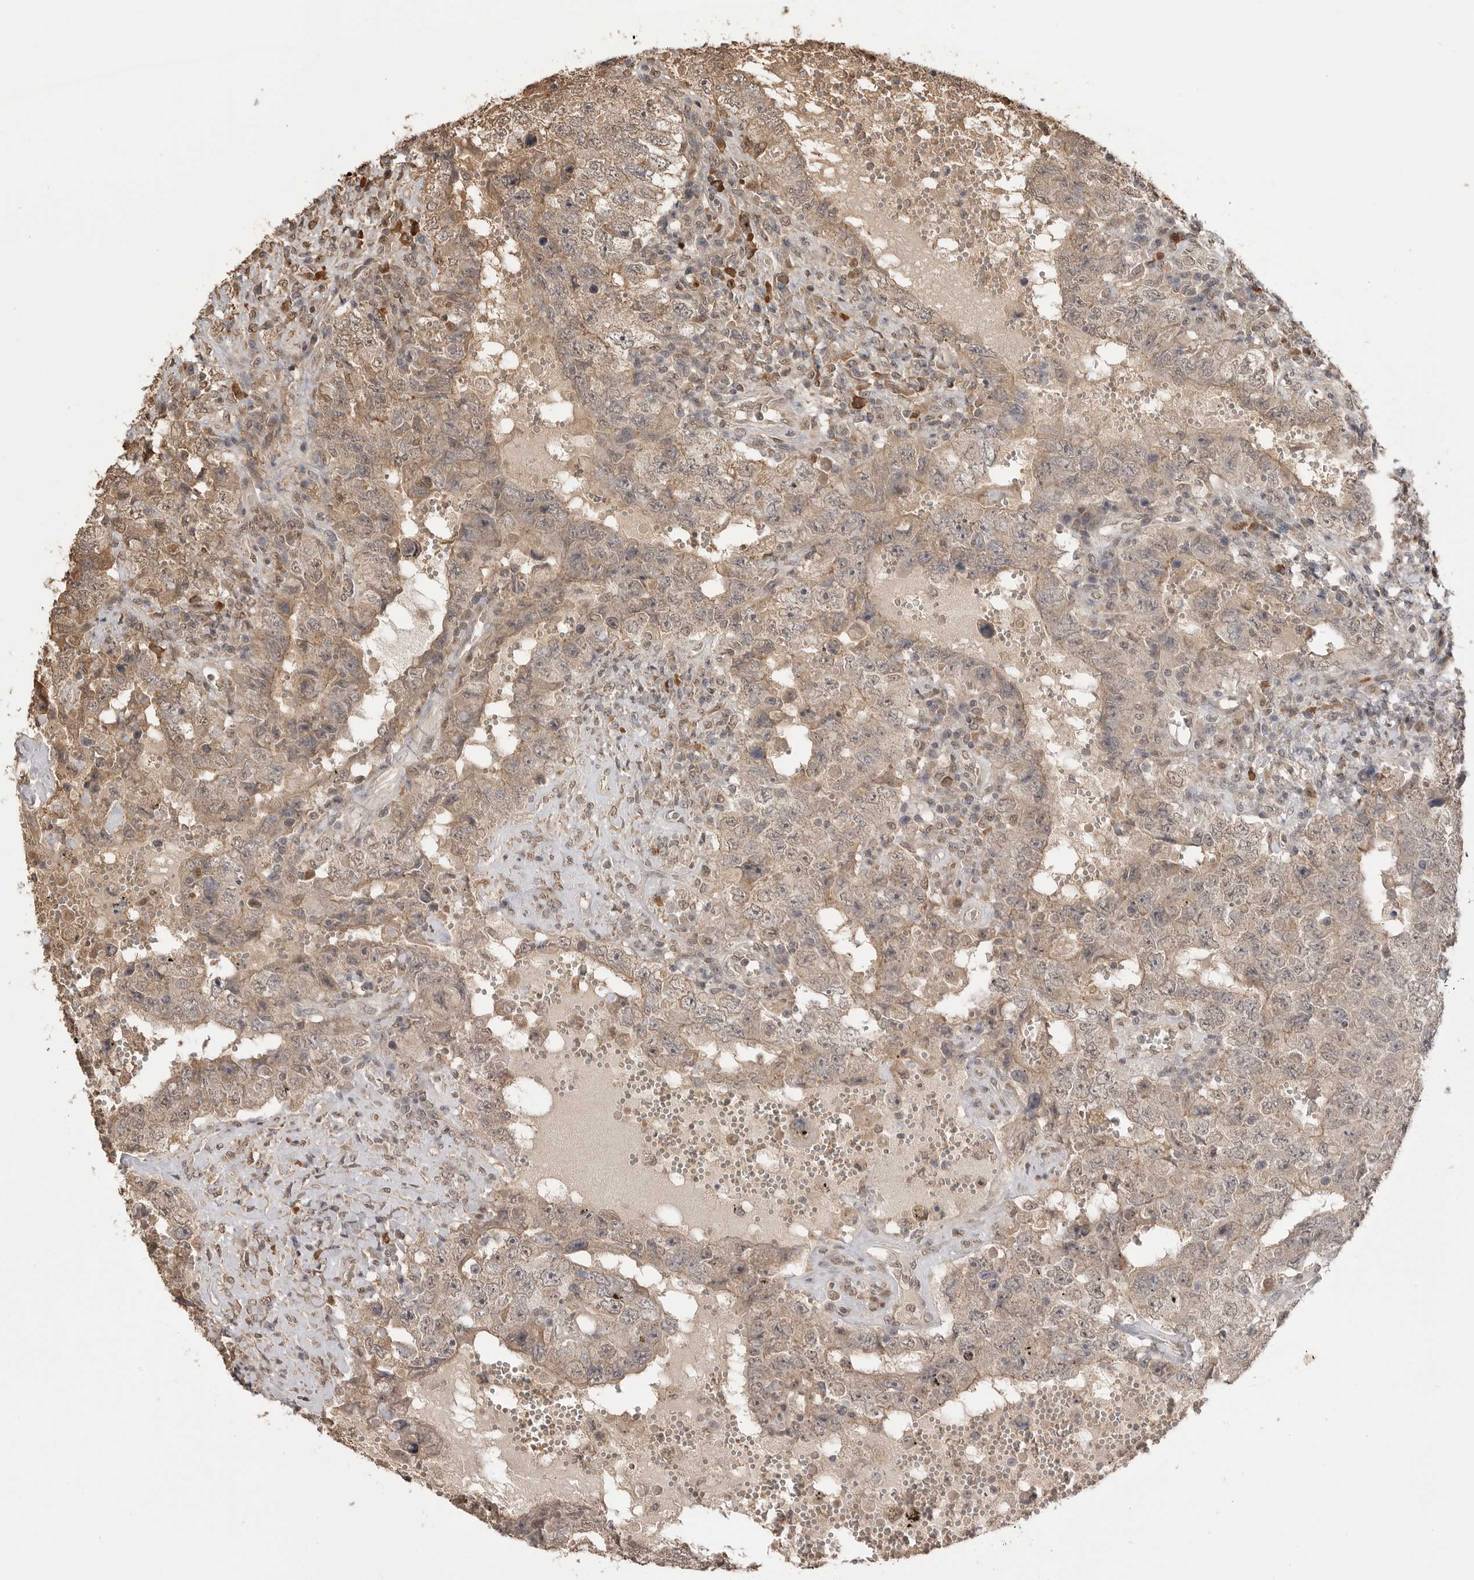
{"staining": {"intensity": "weak", "quantity": ">75%", "location": "cytoplasmic/membranous,nuclear"}, "tissue": "testis cancer", "cell_type": "Tumor cells", "image_type": "cancer", "snomed": [{"axis": "morphology", "description": "Carcinoma, Embryonal, NOS"}, {"axis": "topography", "description": "Testis"}], "caption": "Immunohistochemistry staining of testis cancer, which demonstrates low levels of weak cytoplasmic/membranous and nuclear staining in about >75% of tumor cells indicating weak cytoplasmic/membranous and nuclear protein expression. The staining was performed using DAB (3,3'-diaminobenzidine) (brown) for protein detection and nuclei were counterstained in hematoxylin (blue).", "gene": "ASPSCR1", "patient": {"sex": "male", "age": 26}}